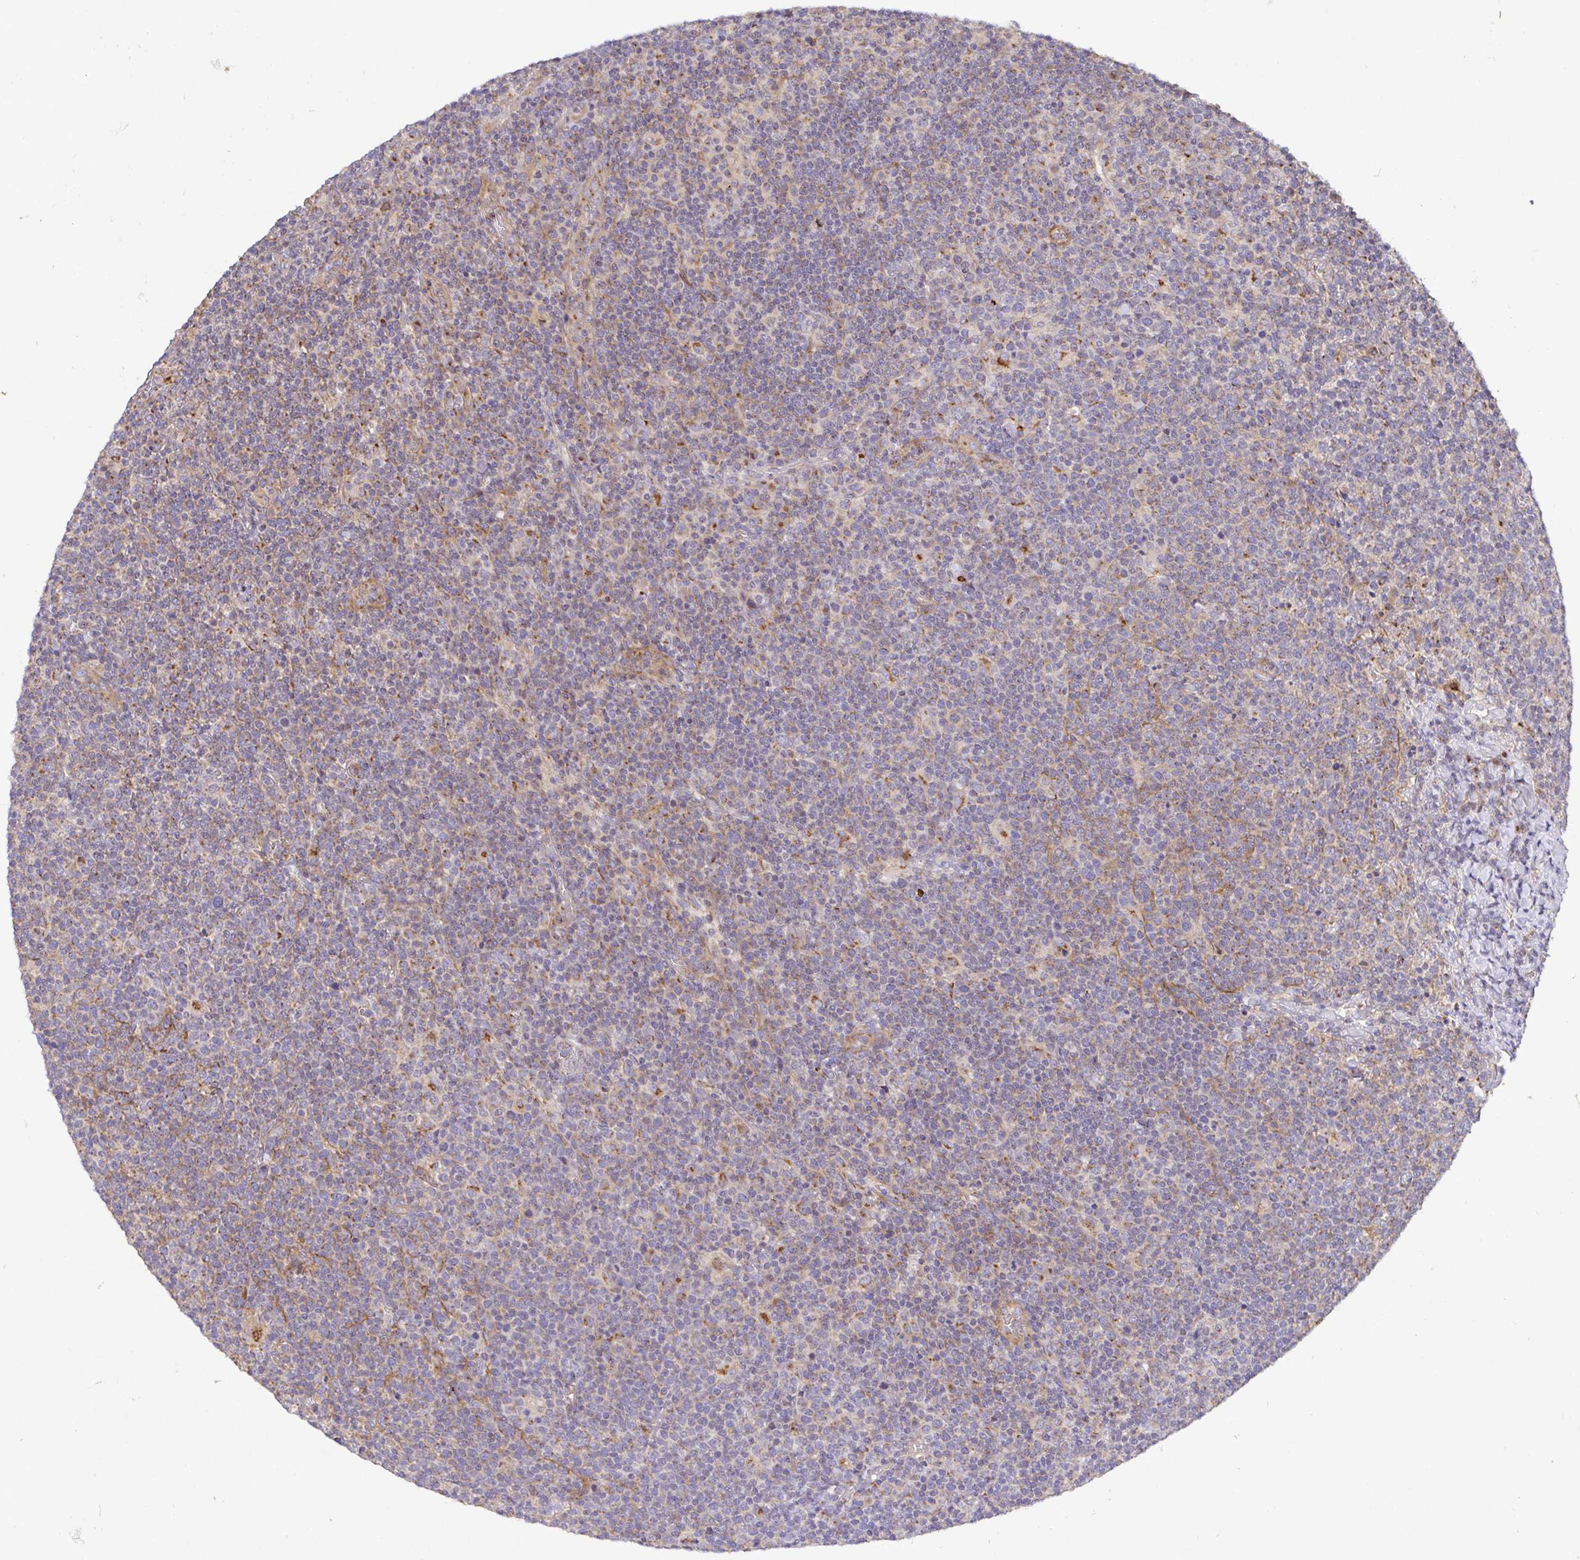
{"staining": {"intensity": "weak", "quantity": "25%-75%", "location": "cytoplasmic/membranous"}, "tissue": "lymphoma", "cell_type": "Tumor cells", "image_type": "cancer", "snomed": [{"axis": "morphology", "description": "Malignant lymphoma, non-Hodgkin's type, High grade"}, {"axis": "topography", "description": "Lymph node"}], "caption": "Lymphoma tissue reveals weak cytoplasmic/membranous staining in approximately 25%-75% of tumor cells Immunohistochemistry stains the protein of interest in brown and the nuclei are stained blue.", "gene": "TM9SF4", "patient": {"sex": "male", "age": 61}}